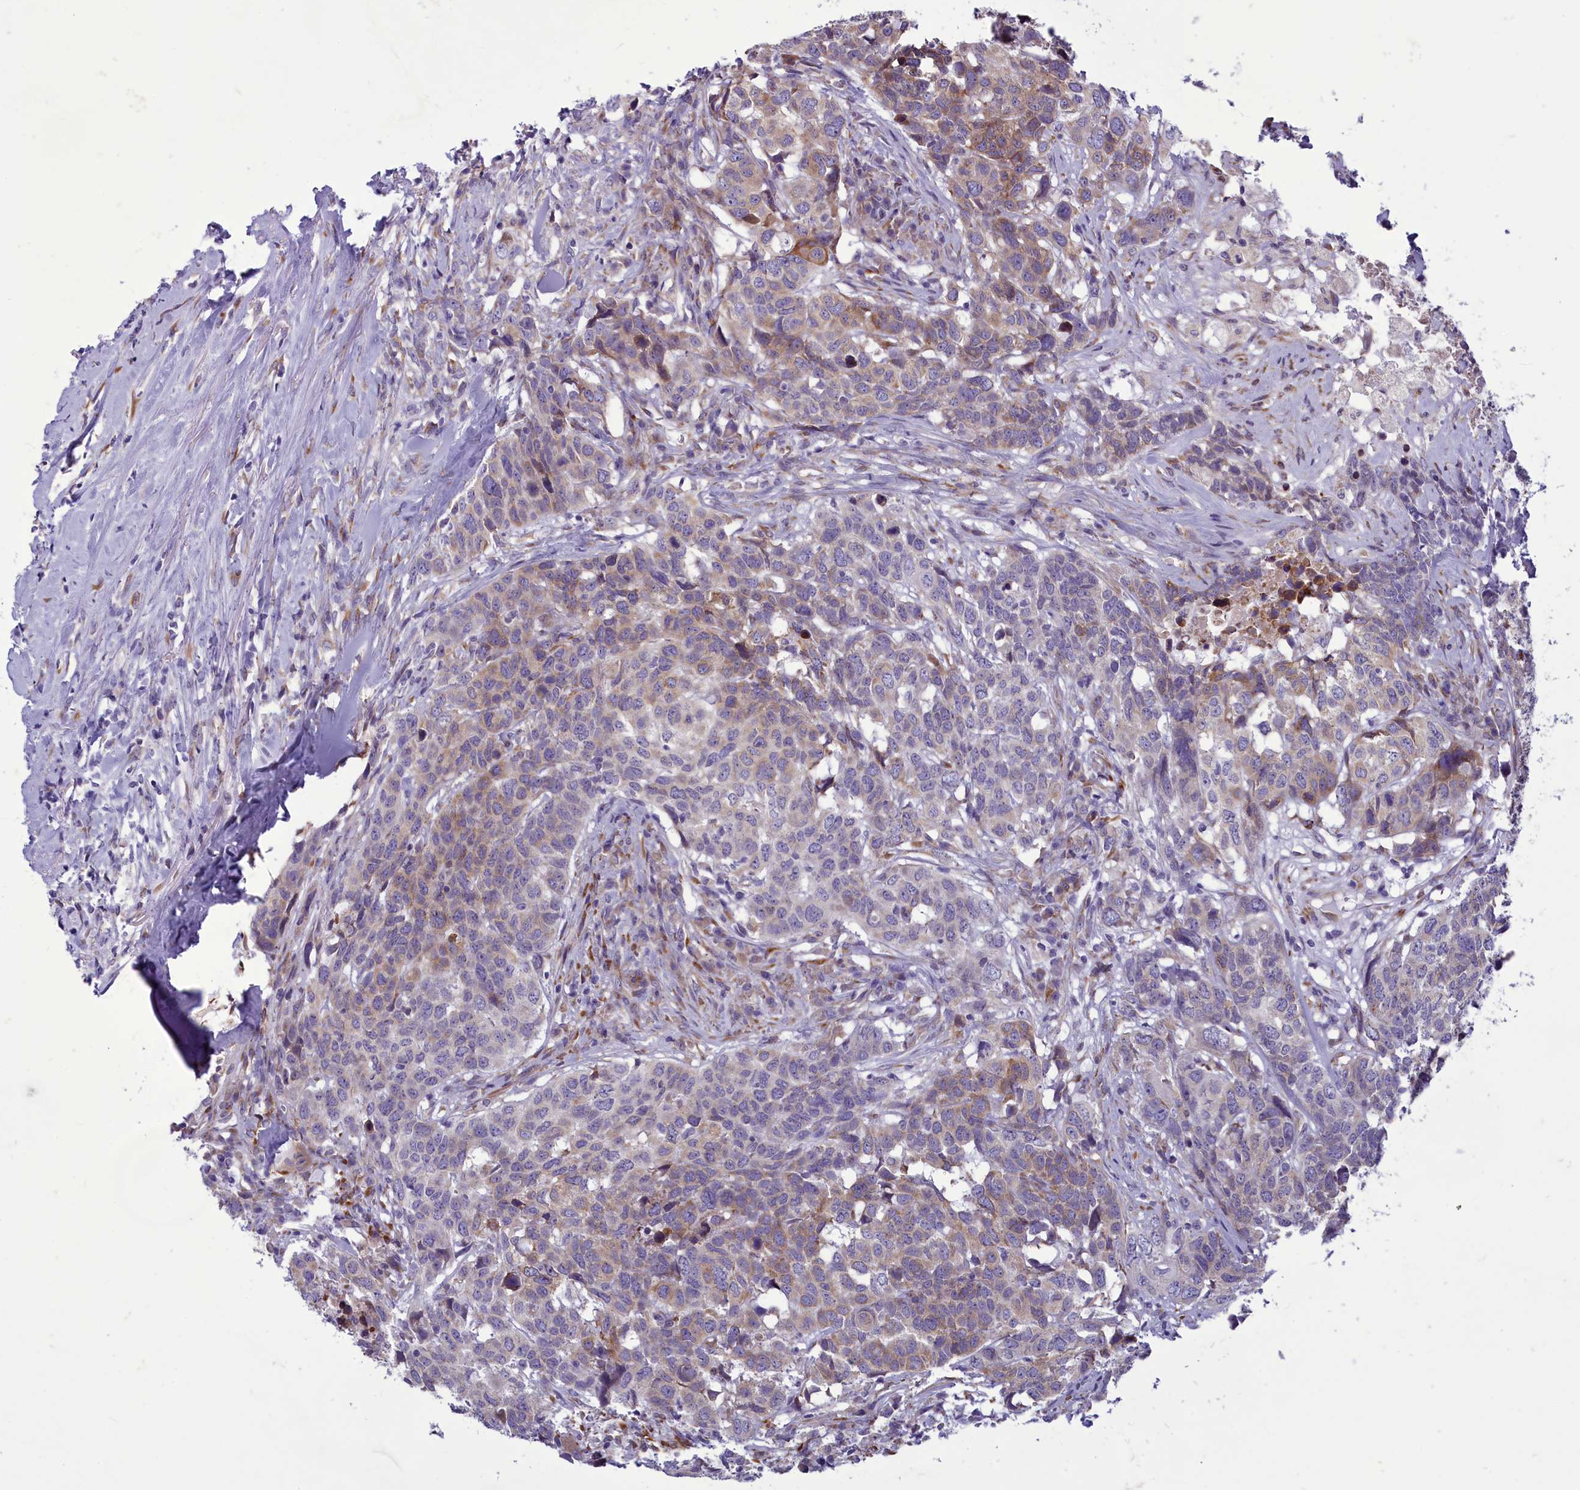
{"staining": {"intensity": "moderate", "quantity": "<25%", "location": "cytoplasmic/membranous"}, "tissue": "head and neck cancer", "cell_type": "Tumor cells", "image_type": "cancer", "snomed": [{"axis": "morphology", "description": "Squamous cell carcinoma, NOS"}, {"axis": "topography", "description": "Head-Neck"}], "caption": "A low amount of moderate cytoplasmic/membranous staining is present in approximately <25% of tumor cells in head and neck squamous cell carcinoma tissue.", "gene": "CENATAC", "patient": {"sex": "male", "age": 66}}